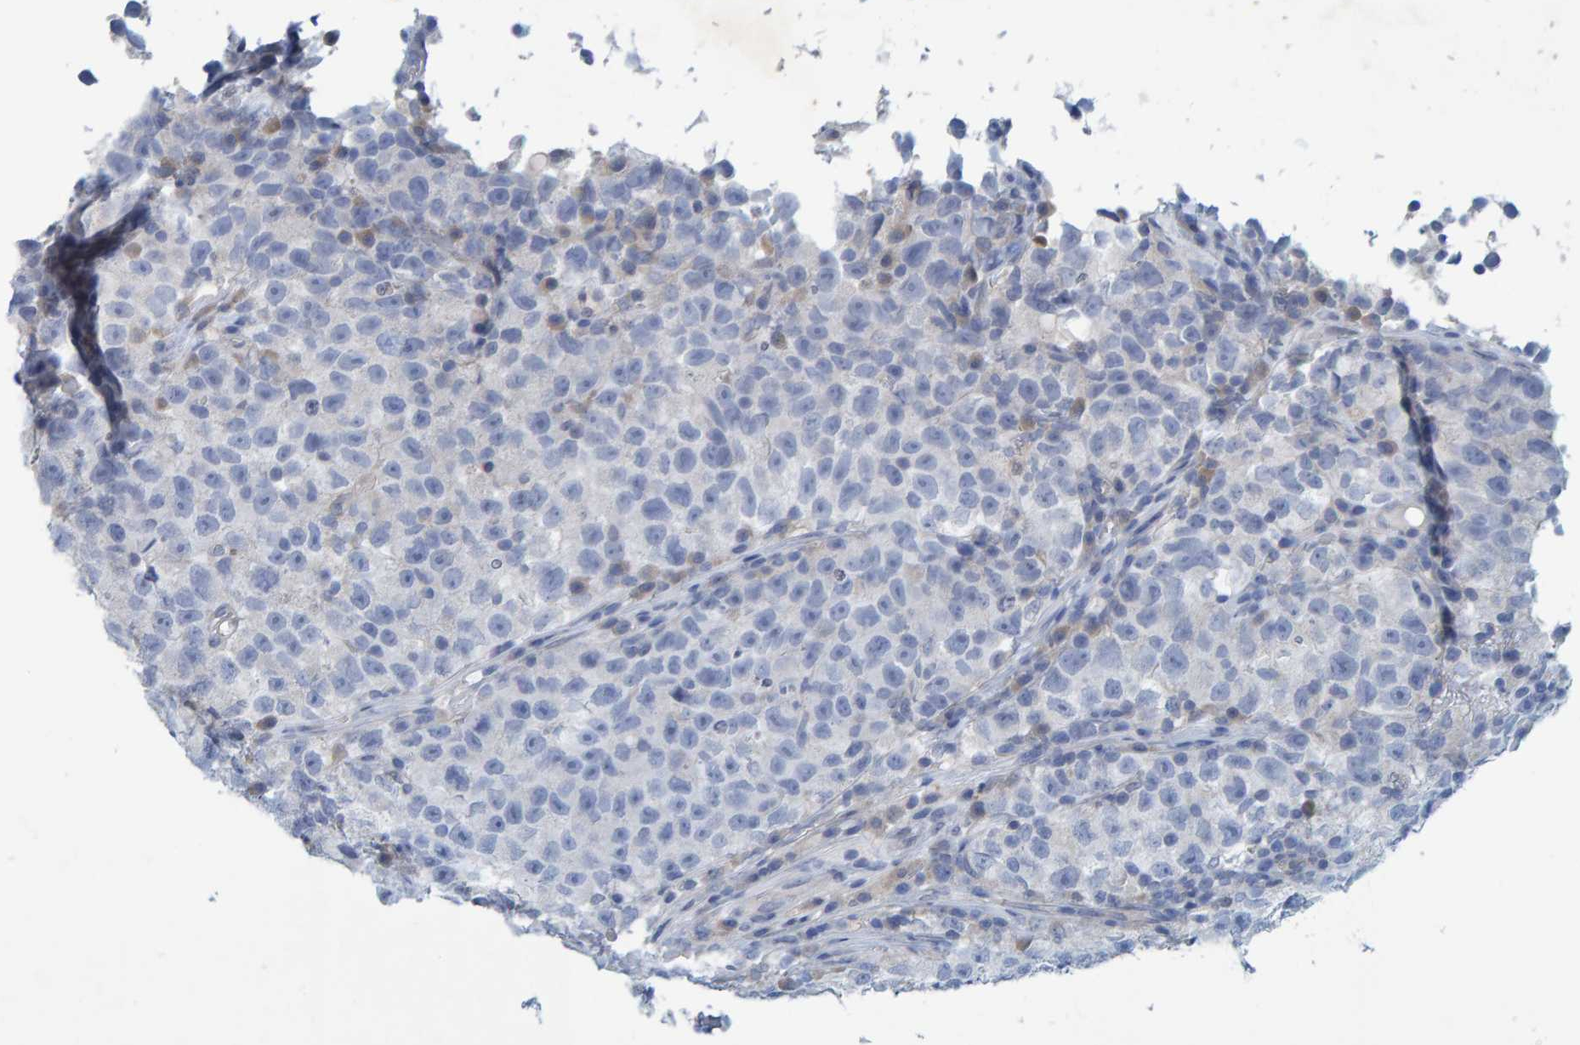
{"staining": {"intensity": "negative", "quantity": "none", "location": "none"}, "tissue": "testis cancer", "cell_type": "Tumor cells", "image_type": "cancer", "snomed": [{"axis": "morphology", "description": "Seminoma, NOS"}, {"axis": "topography", "description": "Testis"}], "caption": "Protein analysis of testis cancer demonstrates no significant positivity in tumor cells.", "gene": "ALAD", "patient": {"sex": "male", "age": 22}}